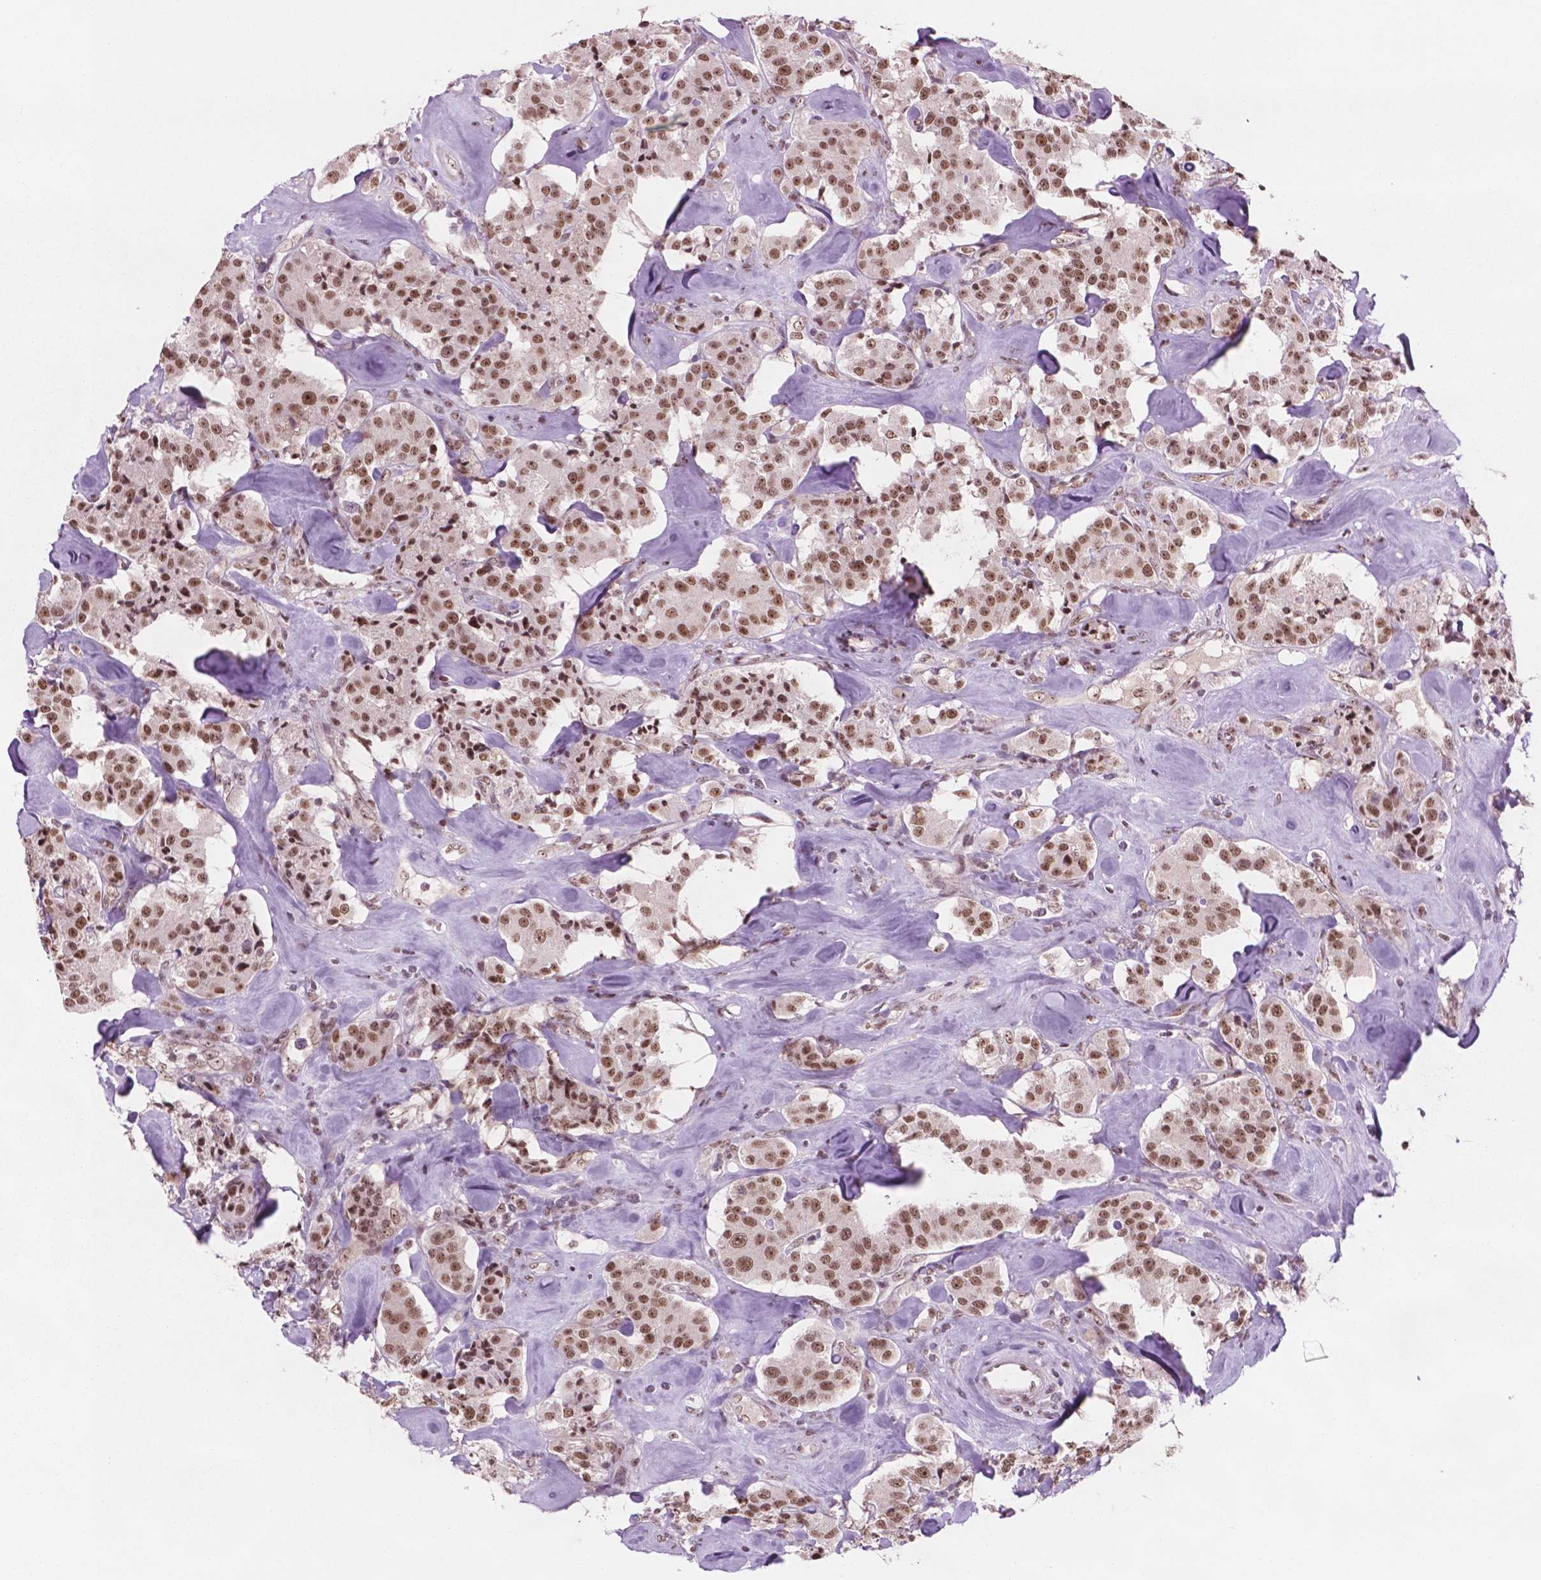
{"staining": {"intensity": "moderate", "quantity": ">75%", "location": "nuclear"}, "tissue": "carcinoid", "cell_type": "Tumor cells", "image_type": "cancer", "snomed": [{"axis": "morphology", "description": "Carcinoid, malignant, NOS"}, {"axis": "topography", "description": "Pancreas"}], "caption": "Immunohistochemical staining of human carcinoid (malignant) exhibits medium levels of moderate nuclear protein staining in about >75% of tumor cells.", "gene": "POLR2E", "patient": {"sex": "male", "age": 41}}